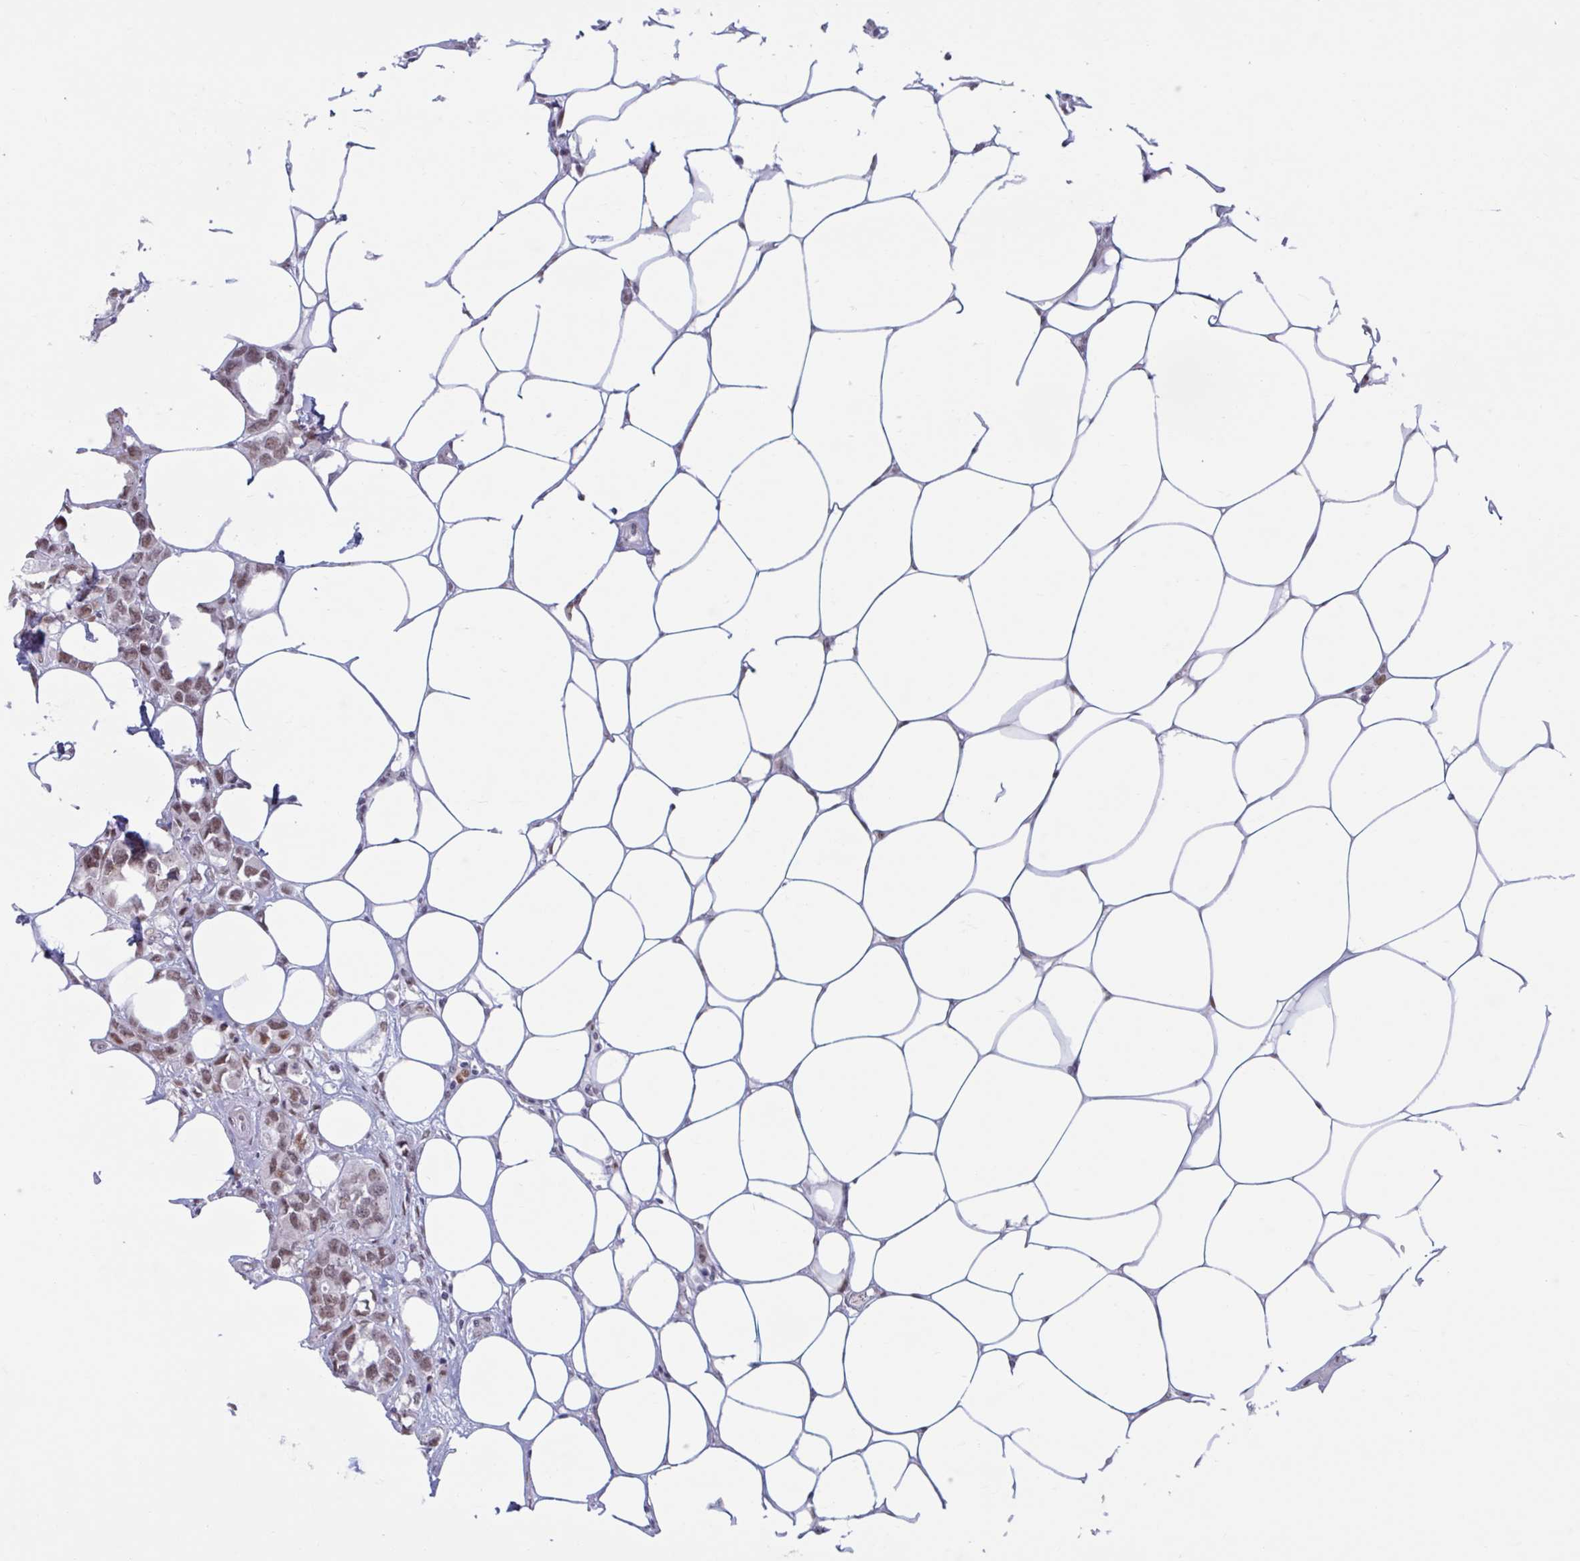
{"staining": {"intensity": "moderate", "quantity": ">75%", "location": "nuclear"}, "tissue": "breast cancer", "cell_type": "Tumor cells", "image_type": "cancer", "snomed": [{"axis": "morphology", "description": "Lobular carcinoma"}, {"axis": "topography", "description": "Breast"}], "caption": "Breast lobular carcinoma stained for a protein (brown) demonstrates moderate nuclear positive expression in about >75% of tumor cells.", "gene": "HSD17B6", "patient": {"sex": "female", "age": 91}}